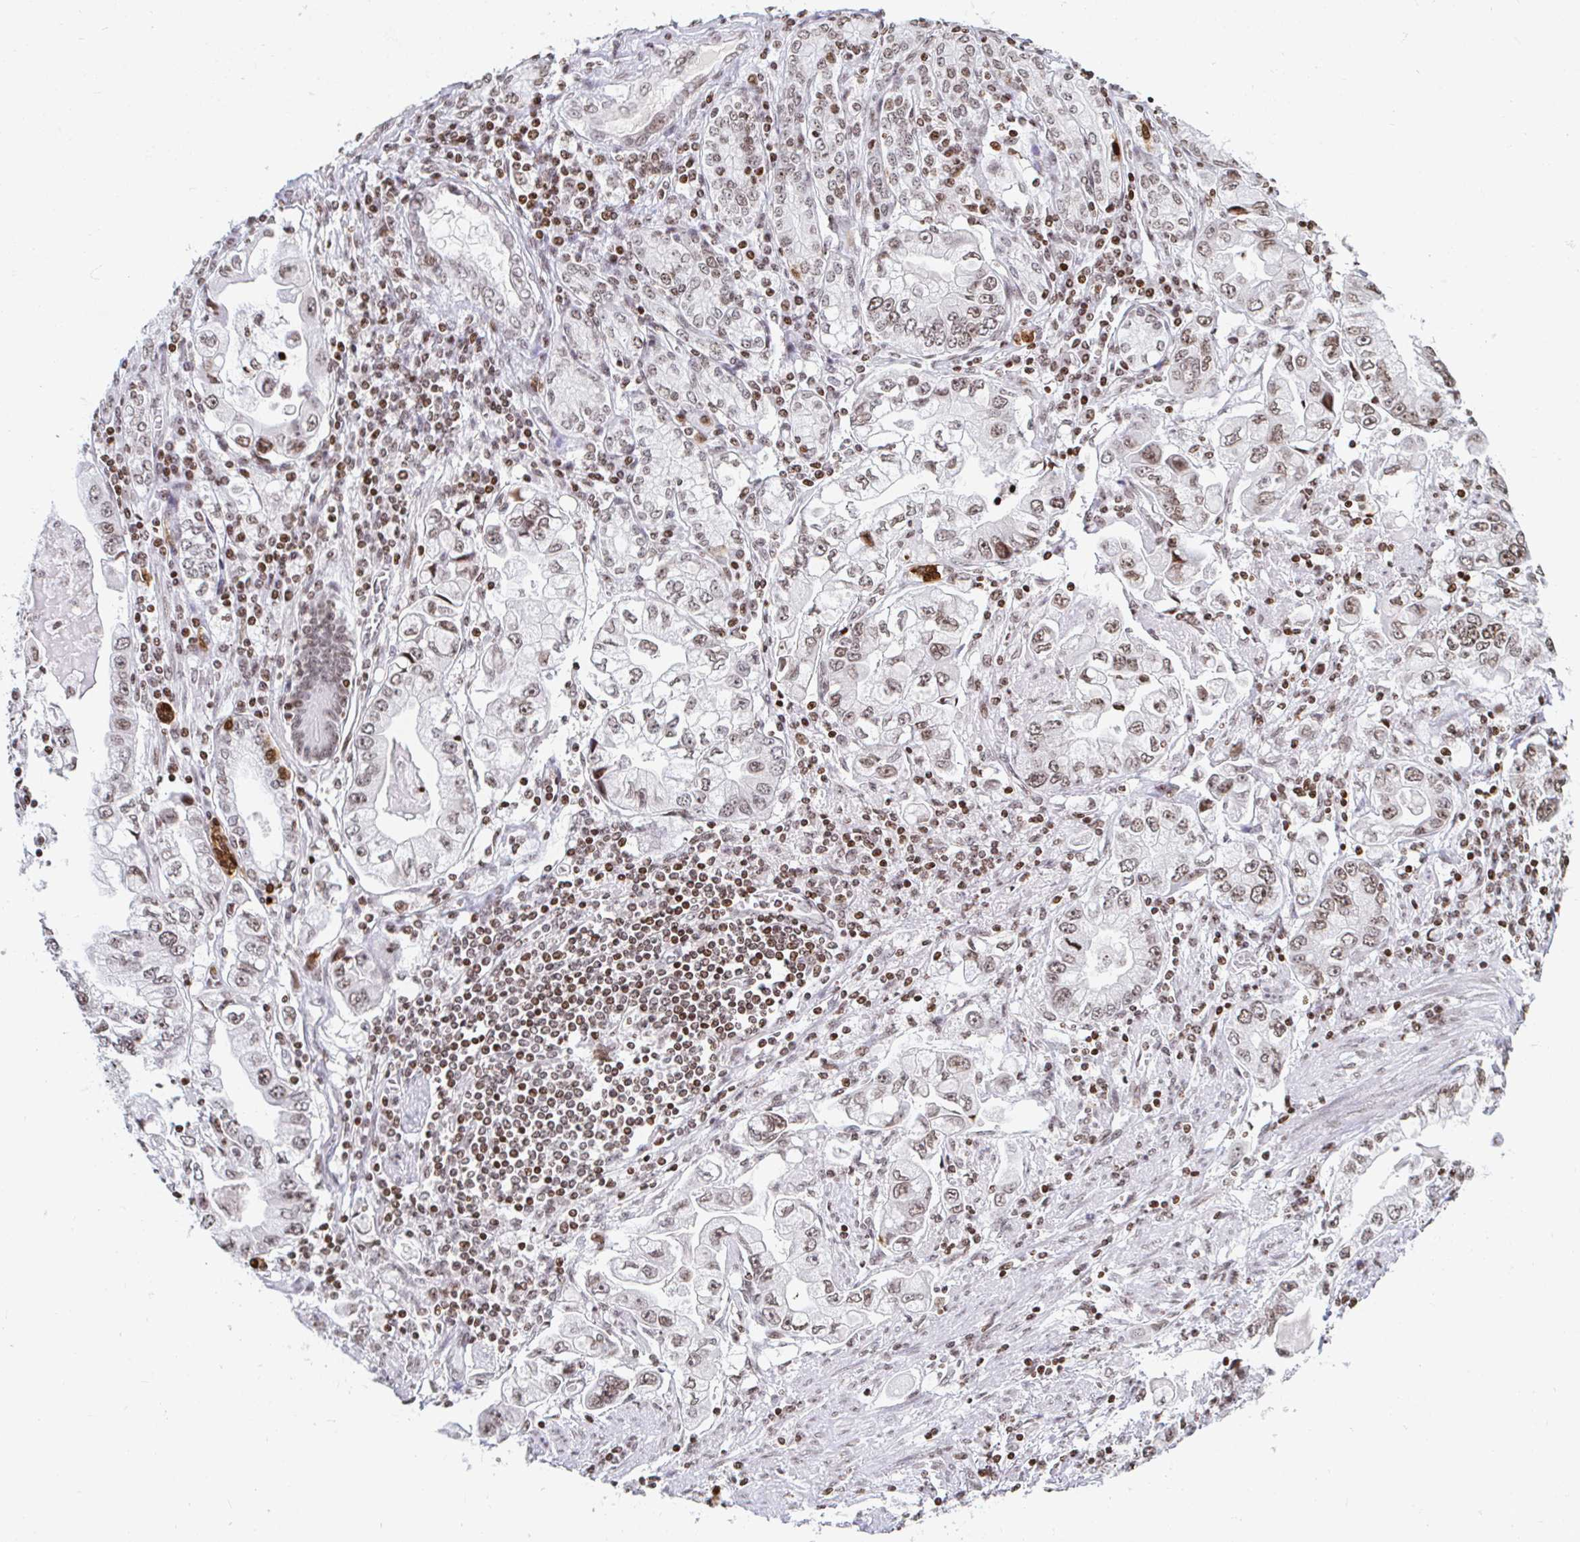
{"staining": {"intensity": "moderate", "quantity": ">75%", "location": "nuclear"}, "tissue": "stomach cancer", "cell_type": "Tumor cells", "image_type": "cancer", "snomed": [{"axis": "morphology", "description": "Adenocarcinoma, NOS"}, {"axis": "topography", "description": "Stomach, lower"}], "caption": "Protein staining of stomach cancer (adenocarcinoma) tissue shows moderate nuclear expression in approximately >75% of tumor cells. Using DAB (brown) and hematoxylin (blue) stains, captured at high magnification using brightfield microscopy.", "gene": "HOXC10", "patient": {"sex": "female", "age": 93}}